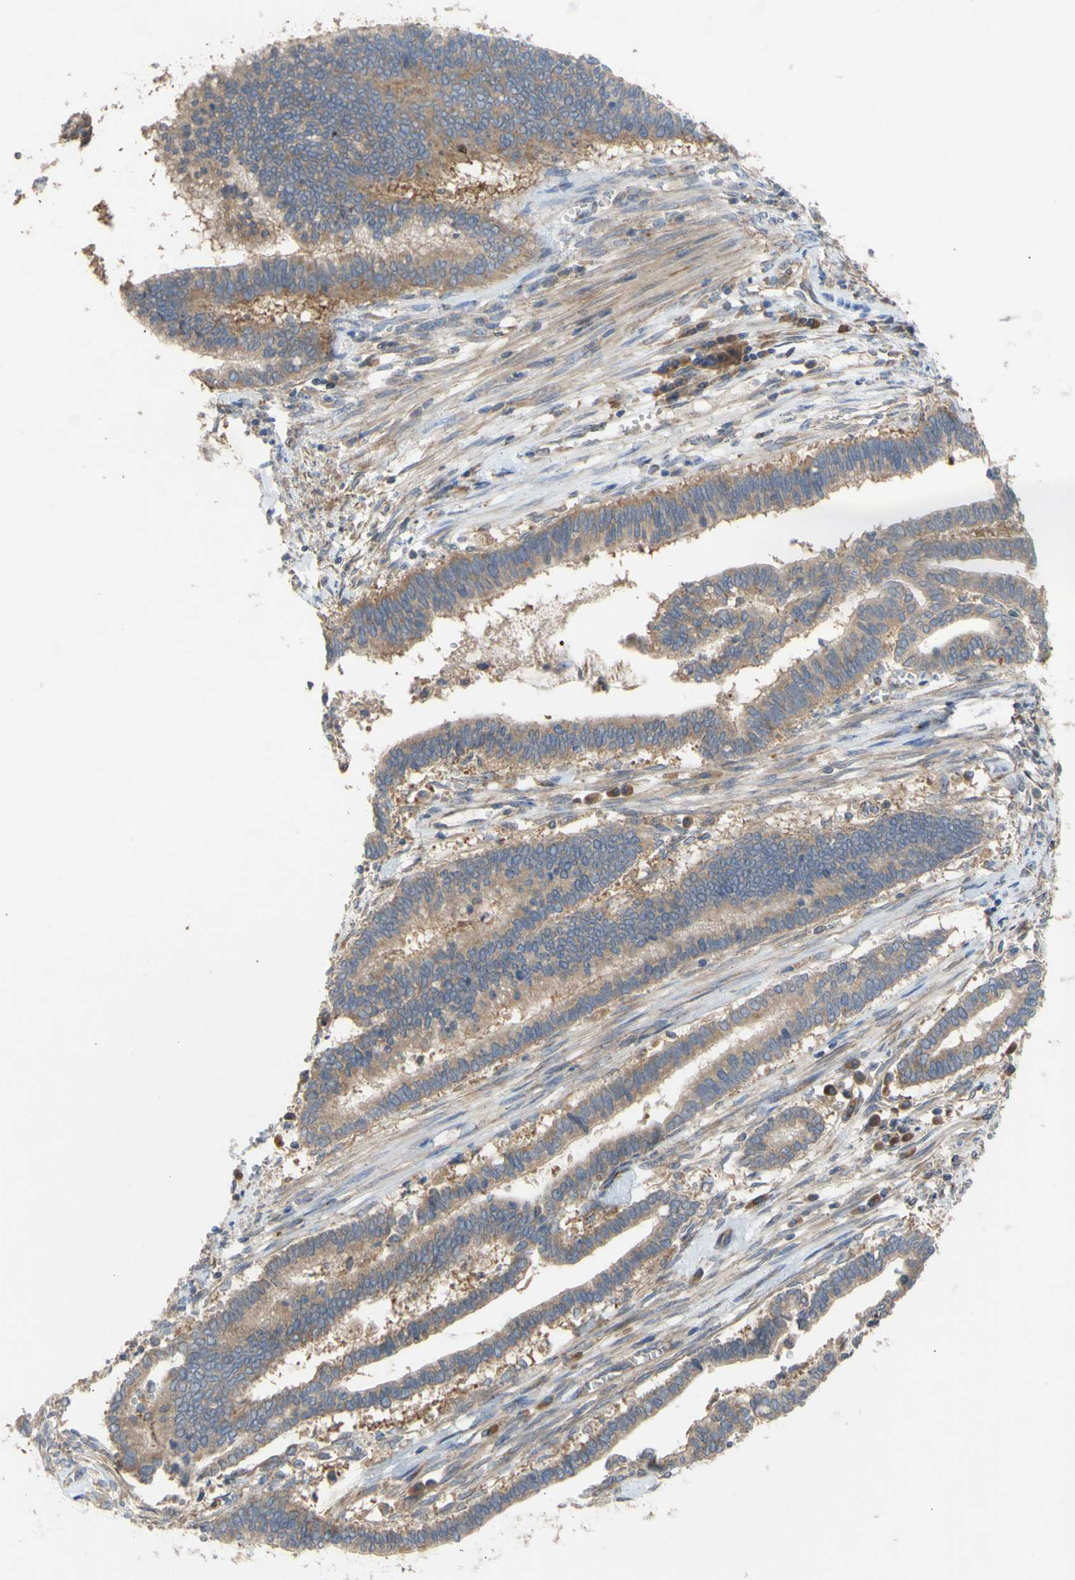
{"staining": {"intensity": "moderate", "quantity": ">75%", "location": "cytoplasmic/membranous"}, "tissue": "cervical cancer", "cell_type": "Tumor cells", "image_type": "cancer", "snomed": [{"axis": "morphology", "description": "Adenocarcinoma, NOS"}, {"axis": "topography", "description": "Cervix"}], "caption": "Protein expression analysis of adenocarcinoma (cervical) displays moderate cytoplasmic/membranous expression in about >75% of tumor cells.", "gene": "EIF2S3", "patient": {"sex": "female", "age": 44}}